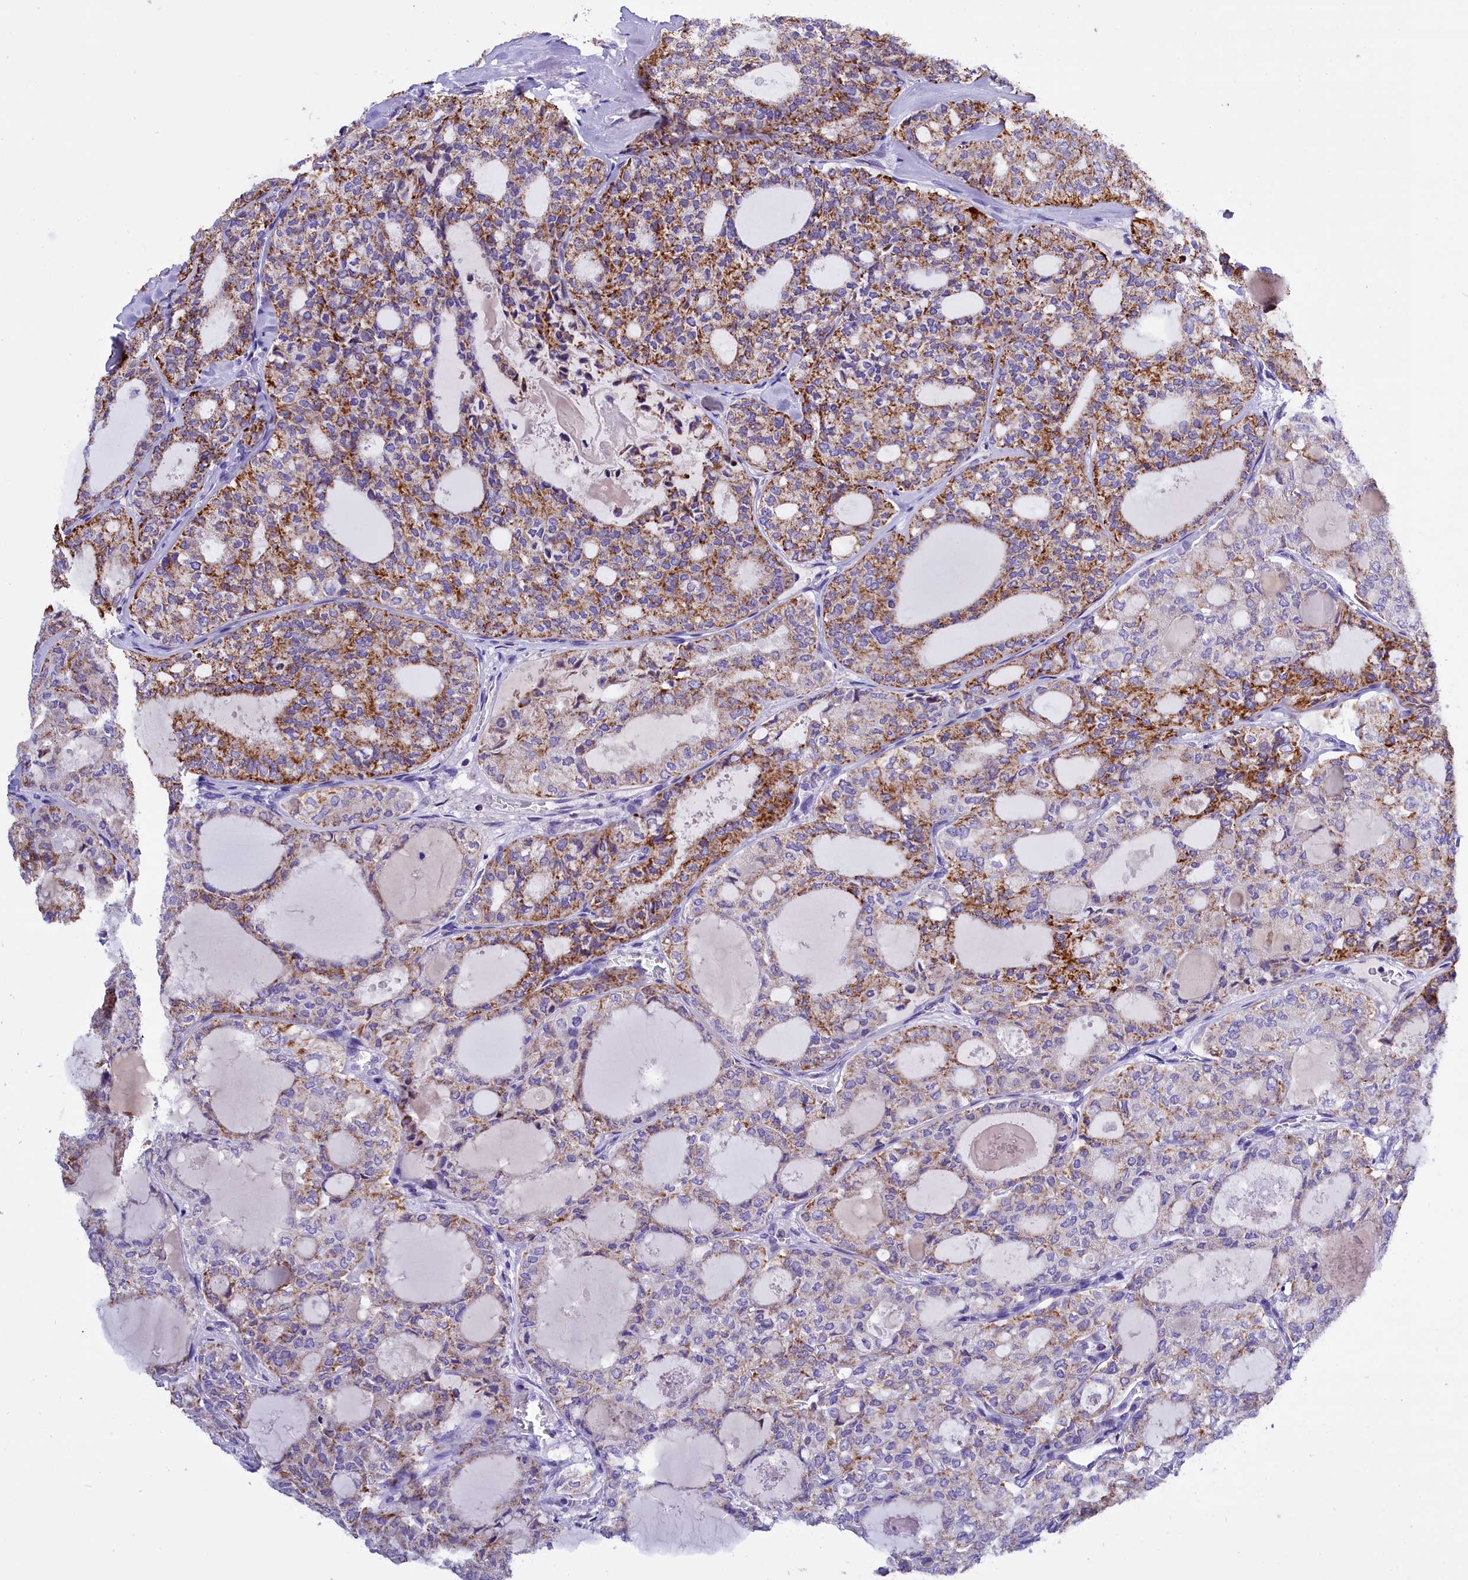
{"staining": {"intensity": "moderate", "quantity": ">75%", "location": "cytoplasmic/membranous"}, "tissue": "thyroid cancer", "cell_type": "Tumor cells", "image_type": "cancer", "snomed": [{"axis": "morphology", "description": "Follicular adenoma carcinoma, NOS"}, {"axis": "topography", "description": "Thyroid gland"}], "caption": "Protein expression analysis of human follicular adenoma carcinoma (thyroid) reveals moderate cytoplasmic/membranous positivity in about >75% of tumor cells. (brown staining indicates protein expression, while blue staining denotes nuclei).", "gene": "ABAT", "patient": {"sex": "male", "age": 75}}